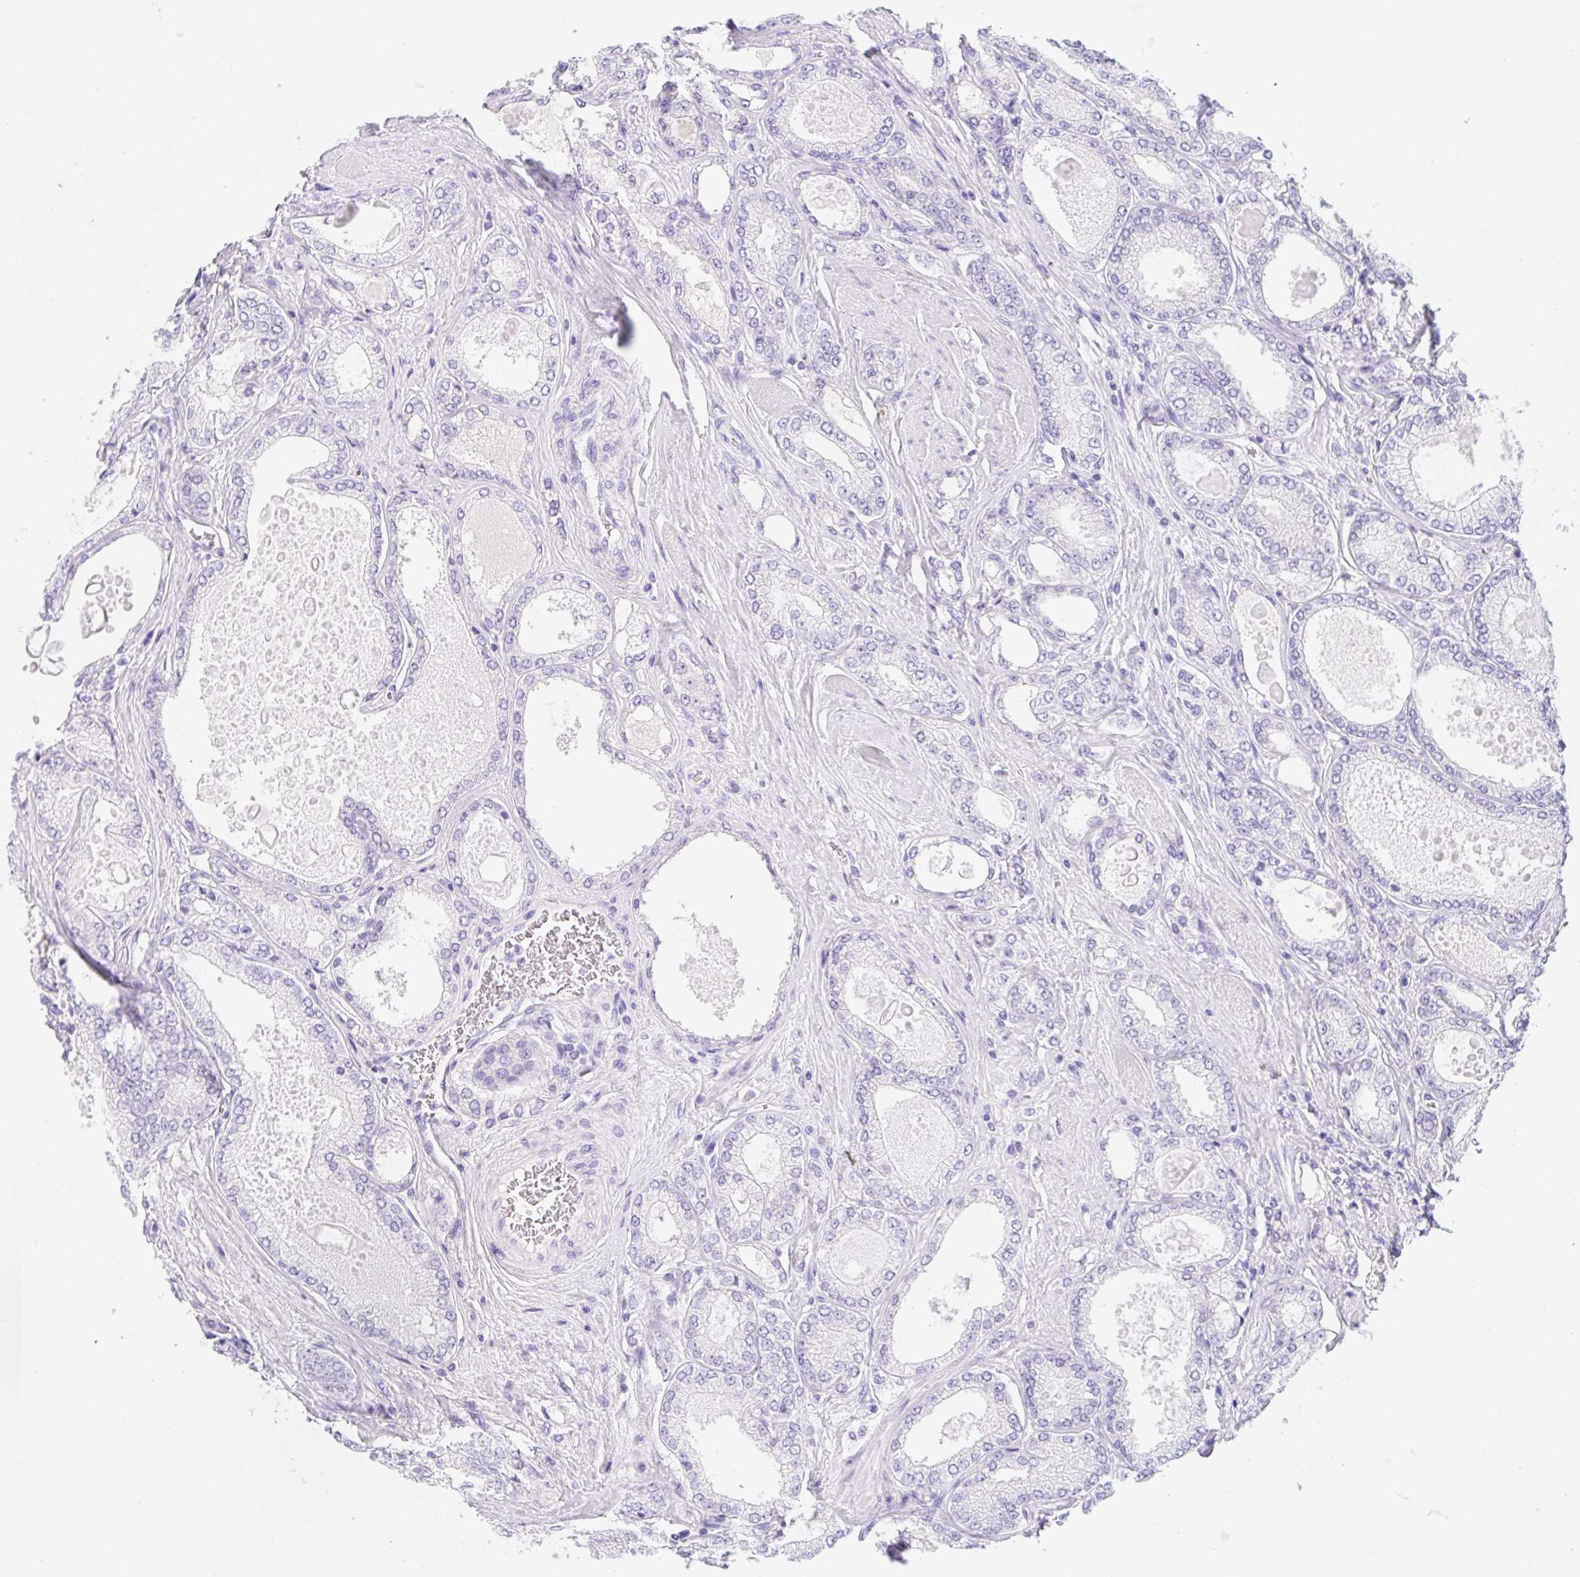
{"staining": {"intensity": "negative", "quantity": "none", "location": "none"}, "tissue": "prostate cancer", "cell_type": "Tumor cells", "image_type": "cancer", "snomed": [{"axis": "morphology", "description": "Adenocarcinoma, High grade"}, {"axis": "topography", "description": "Prostate"}], "caption": "This is an IHC micrograph of human prostate adenocarcinoma (high-grade). There is no expression in tumor cells.", "gene": "KLK8", "patient": {"sex": "male", "age": 68}}